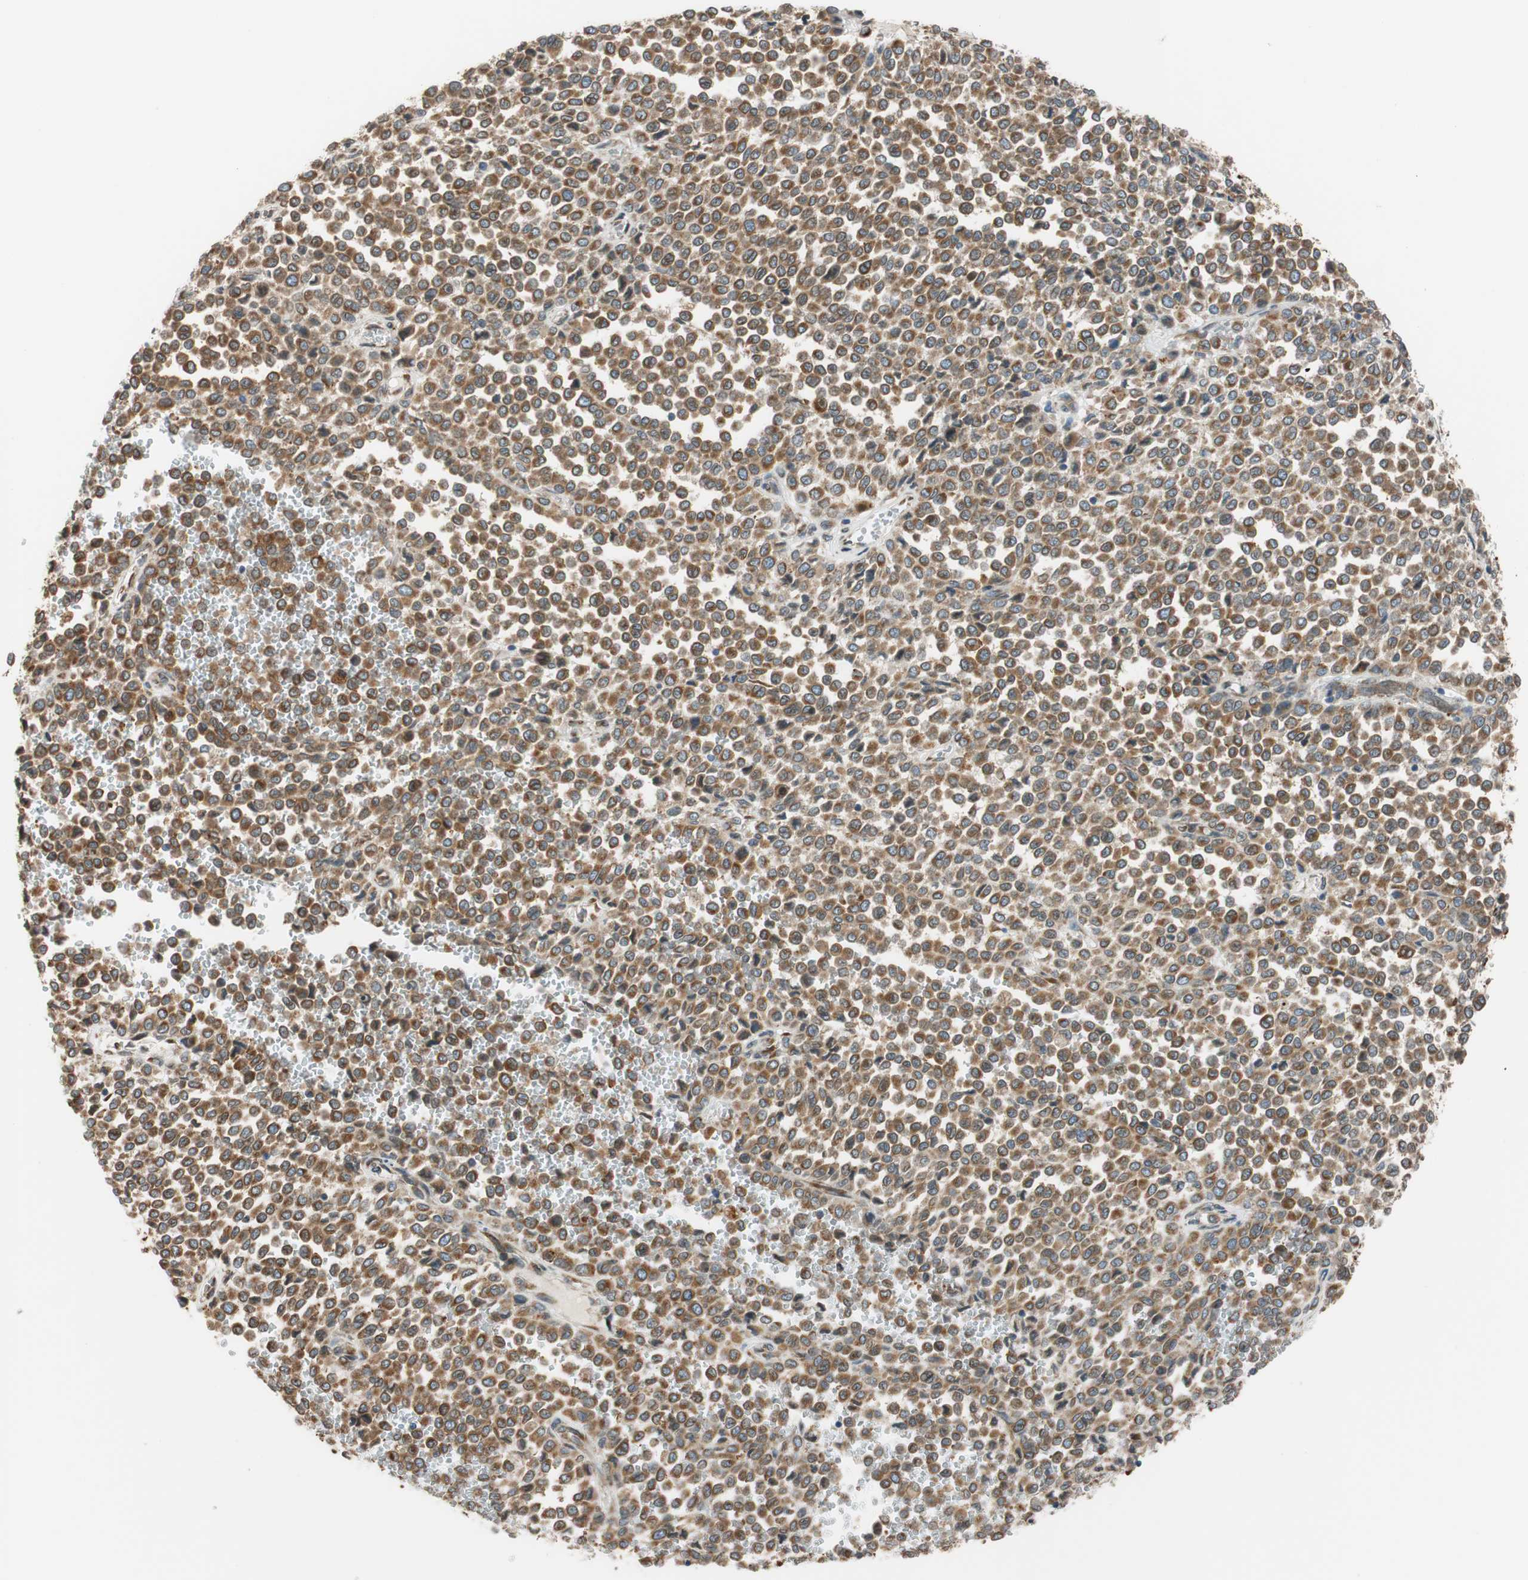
{"staining": {"intensity": "moderate", "quantity": ">75%", "location": "cytoplasmic/membranous"}, "tissue": "melanoma", "cell_type": "Tumor cells", "image_type": "cancer", "snomed": [{"axis": "morphology", "description": "Malignant melanoma, Metastatic site"}, {"axis": "topography", "description": "Pancreas"}], "caption": "Approximately >75% of tumor cells in human melanoma reveal moderate cytoplasmic/membranous protein positivity as visualized by brown immunohistochemical staining.", "gene": "RPN2", "patient": {"sex": "female", "age": 30}}